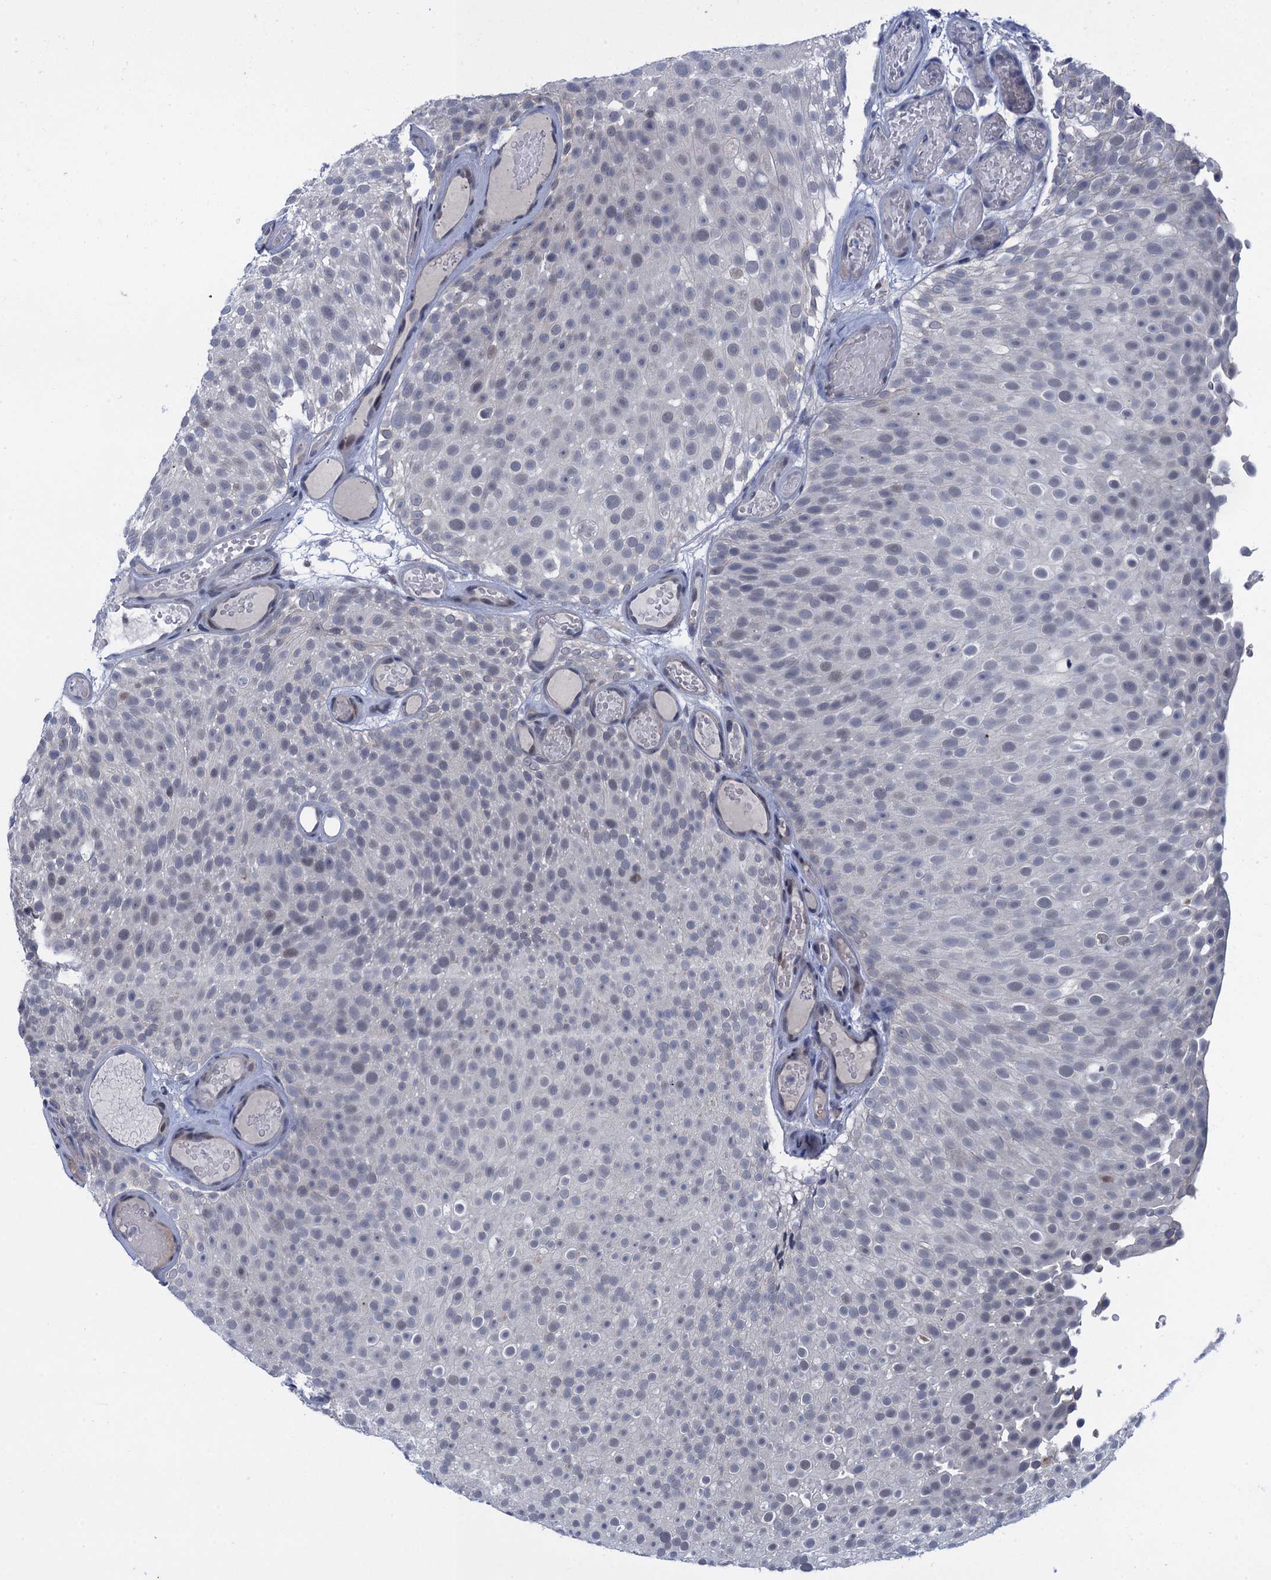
{"staining": {"intensity": "negative", "quantity": "none", "location": "none"}, "tissue": "urothelial cancer", "cell_type": "Tumor cells", "image_type": "cancer", "snomed": [{"axis": "morphology", "description": "Urothelial carcinoma, Low grade"}, {"axis": "topography", "description": "Urinary bladder"}], "caption": "This is an IHC micrograph of human urothelial cancer. There is no staining in tumor cells.", "gene": "MRFAP1", "patient": {"sex": "male", "age": 78}}